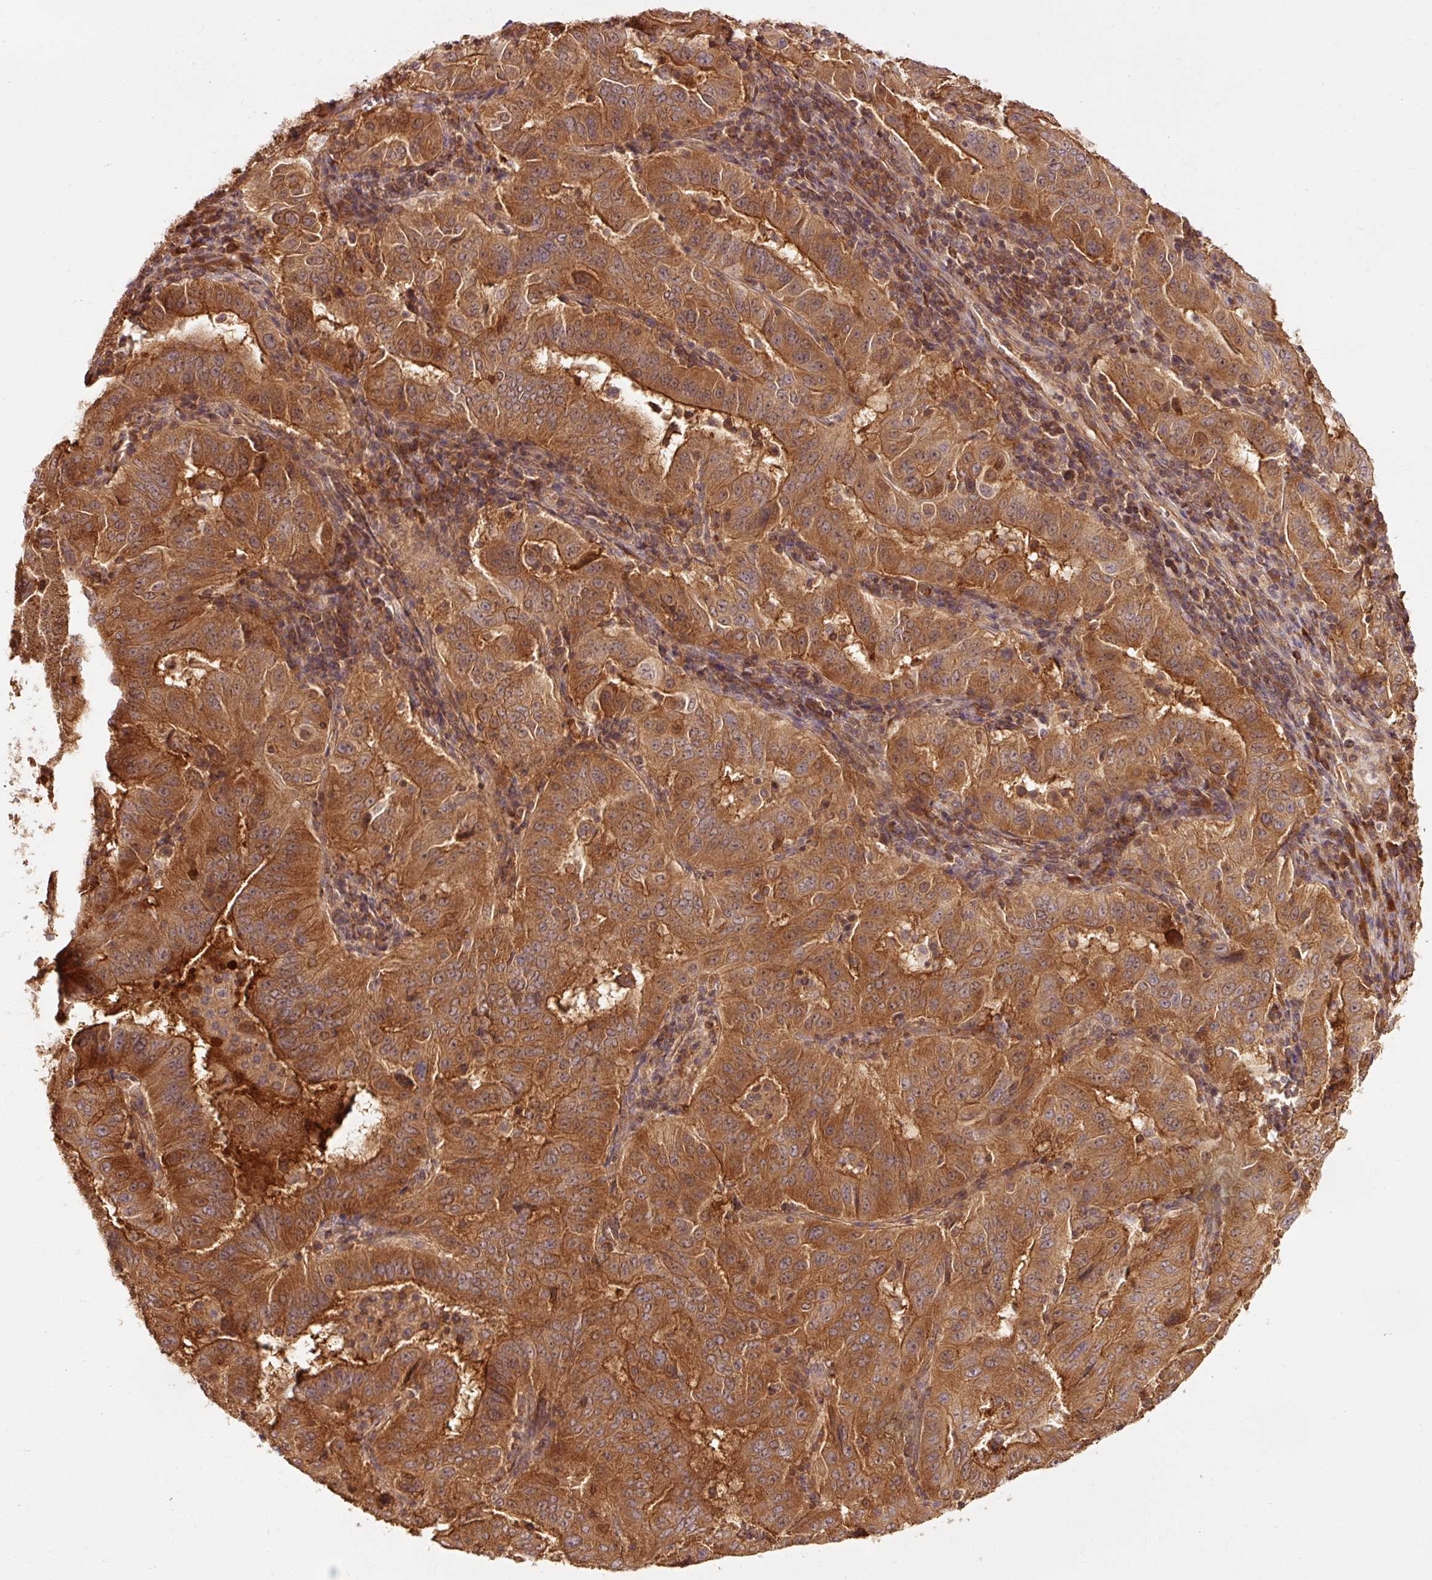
{"staining": {"intensity": "strong", "quantity": ">75%", "location": "cytoplasmic/membranous"}, "tissue": "pancreatic cancer", "cell_type": "Tumor cells", "image_type": "cancer", "snomed": [{"axis": "morphology", "description": "Adenocarcinoma, NOS"}, {"axis": "topography", "description": "Pancreas"}], "caption": "Pancreatic adenocarcinoma tissue demonstrates strong cytoplasmic/membranous positivity in approximately >75% of tumor cells, visualized by immunohistochemistry. (DAB IHC with brightfield microscopy, high magnification).", "gene": "PDAP1", "patient": {"sex": "male", "age": 63}}